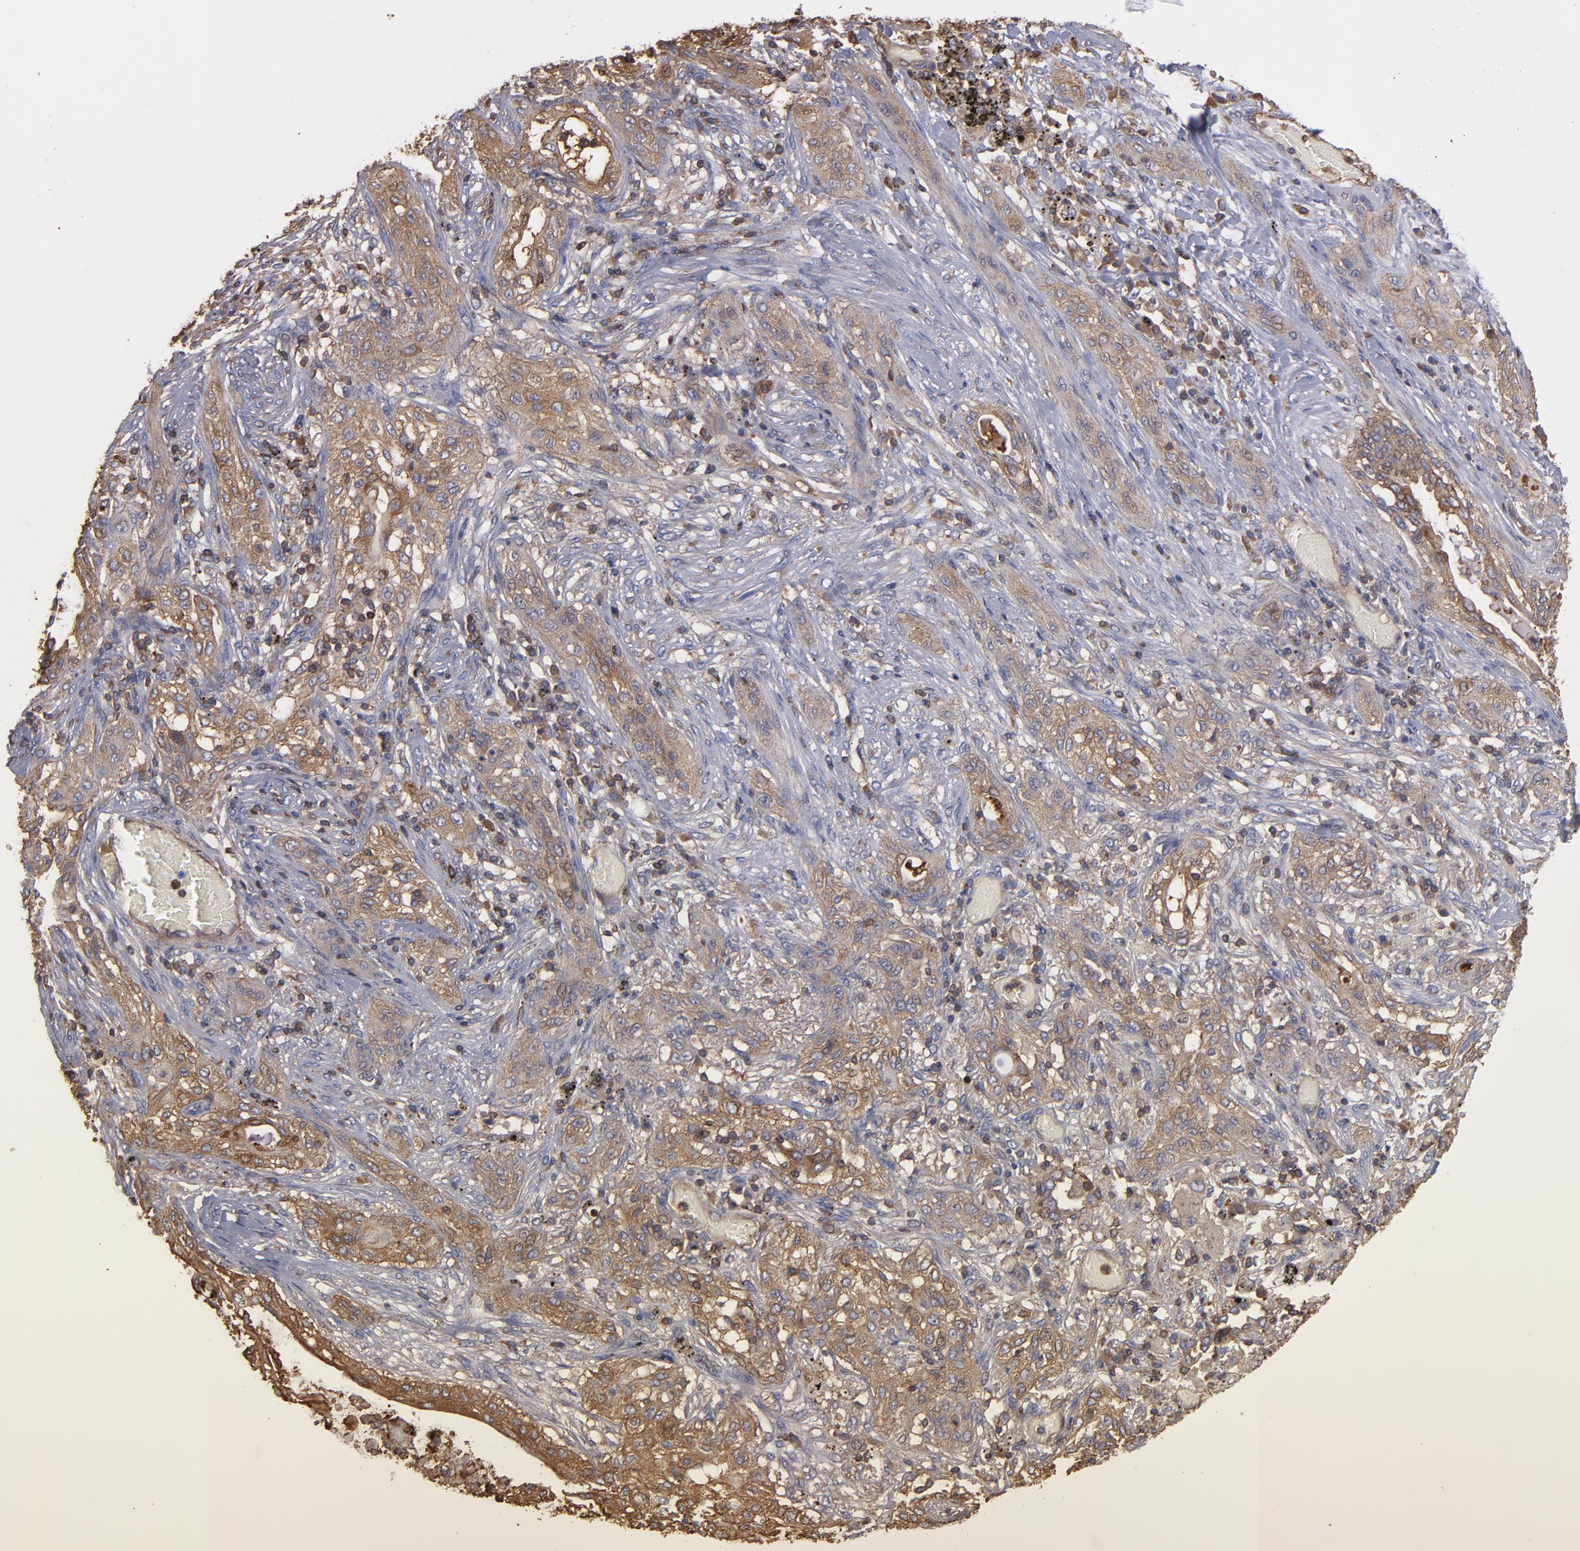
{"staining": {"intensity": "weak", "quantity": ">75%", "location": "cytoplasmic/membranous"}, "tissue": "lung cancer", "cell_type": "Tumor cells", "image_type": "cancer", "snomed": [{"axis": "morphology", "description": "Squamous cell carcinoma, NOS"}, {"axis": "topography", "description": "Lung"}], "caption": "Immunohistochemistry (IHC) image of lung cancer stained for a protein (brown), which reveals low levels of weak cytoplasmic/membranous expression in approximately >75% of tumor cells.", "gene": "ACTN4", "patient": {"sex": "female", "age": 47}}